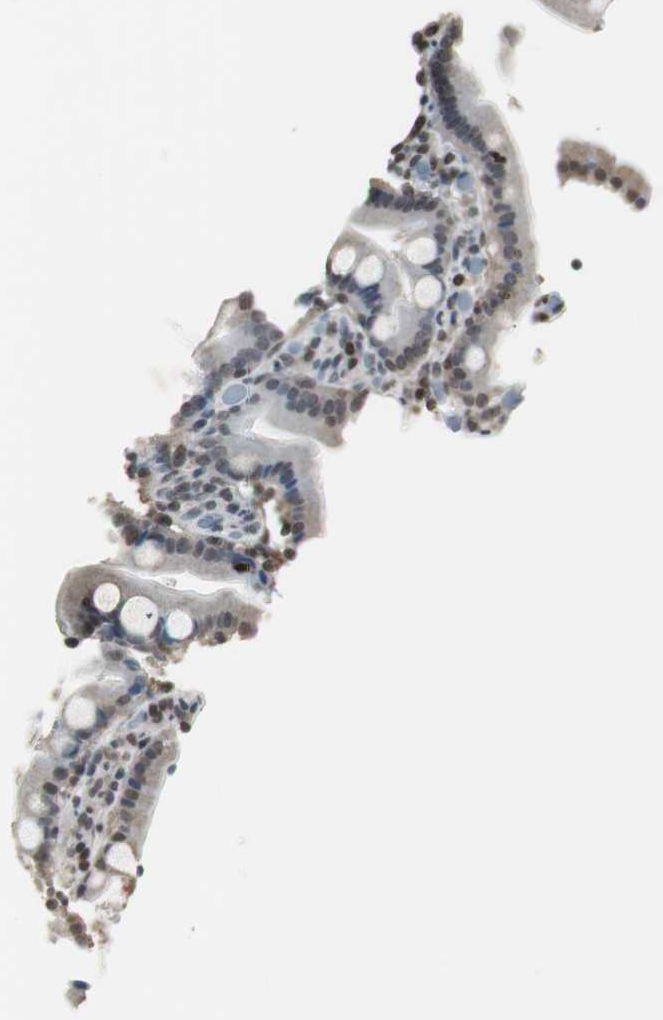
{"staining": {"intensity": "weak", "quantity": "25%-75%", "location": "cytoplasmic/membranous,nuclear"}, "tissue": "duodenum", "cell_type": "Glandular cells", "image_type": "normal", "snomed": [{"axis": "morphology", "description": "Normal tissue, NOS"}, {"axis": "topography", "description": "Duodenum"}], "caption": "Duodenum stained with immunohistochemistry shows weak cytoplasmic/membranous,nuclear expression in approximately 25%-75% of glandular cells. The staining was performed using DAB (3,3'-diaminobenzidine), with brown indicating positive protein expression. Nuclei are stained blue with hematoxylin.", "gene": "MPG", "patient": {"sex": "female", "age": 53}}